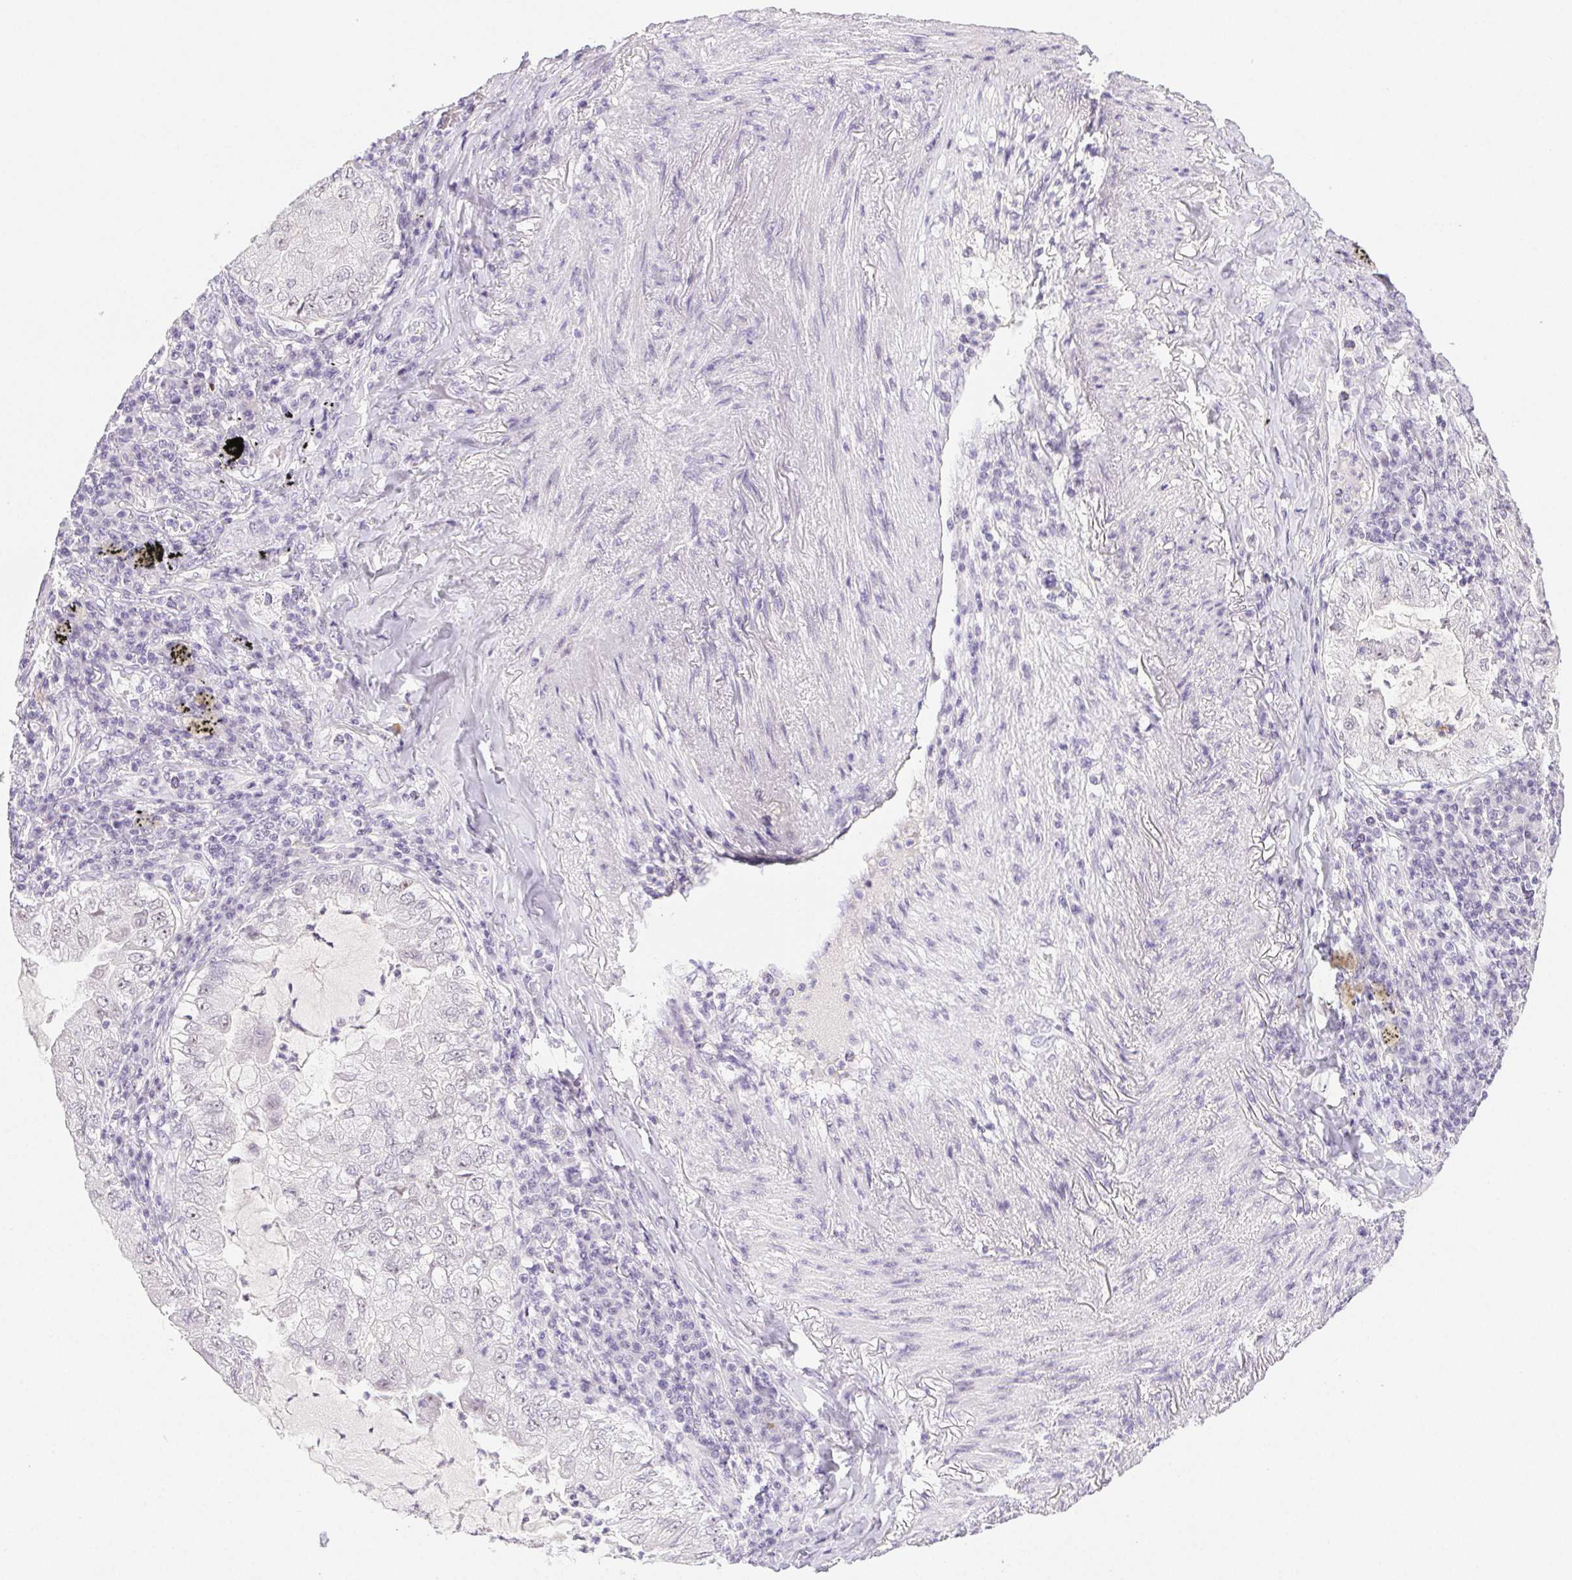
{"staining": {"intensity": "negative", "quantity": "none", "location": "none"}, "tissue": "lung cancer", "cell_type": "Tumor cells", "image_type": "cancer", "snomed": [{"axis": "morphology", "description": "Adenocarcinoma, NOS"}, {"axis": "topography", "description": "Lung"}], "caption": "An image of lung cancer stained for a protein shows no brown staining in tumor cells.", "gene": "ST8SIA3", "patient": {"sex": "female", "age": 73}}